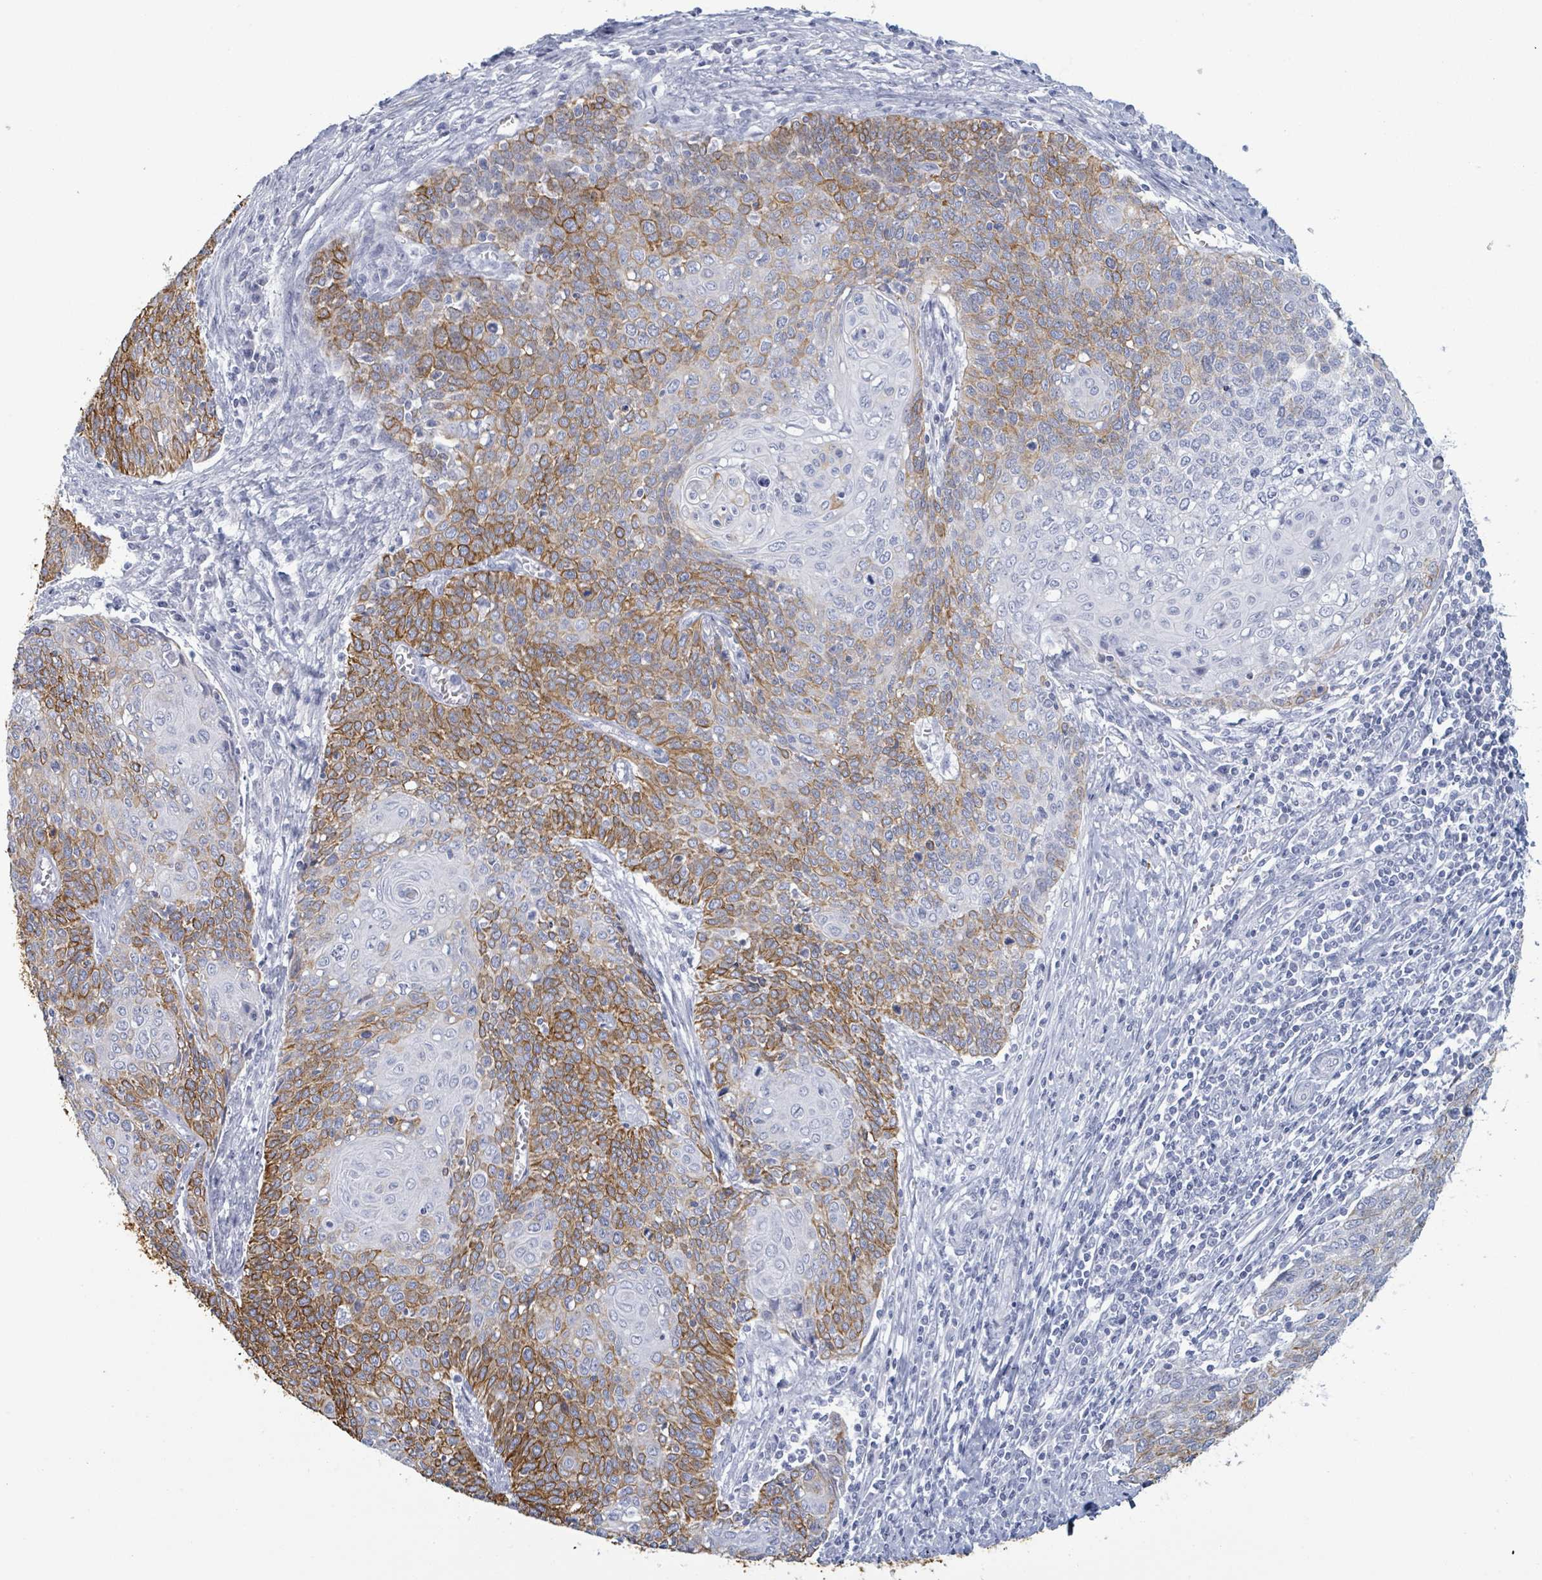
{"staining": {"intensity": "moderate", "quantity": ">75%", "location": "cytoplasmic/membranous"}, "tissue": "cervical cancer", "cell_type": "Tumor cells", "image_type": "cancer", "snomed": [{"axis": "morphology", "description": "Squamous cell carcinoma, NOS"}, {"axis": "topography", "description": "Cervix"}], "caption": "Brown immunohistochemical staining in cervical squamous cell carcinoma reveals moderate cytoplasmic/membranous expression in about >75% of tumor cells.", "gene": "KRT8", "patient": {"sex": "female", "age": 39}}